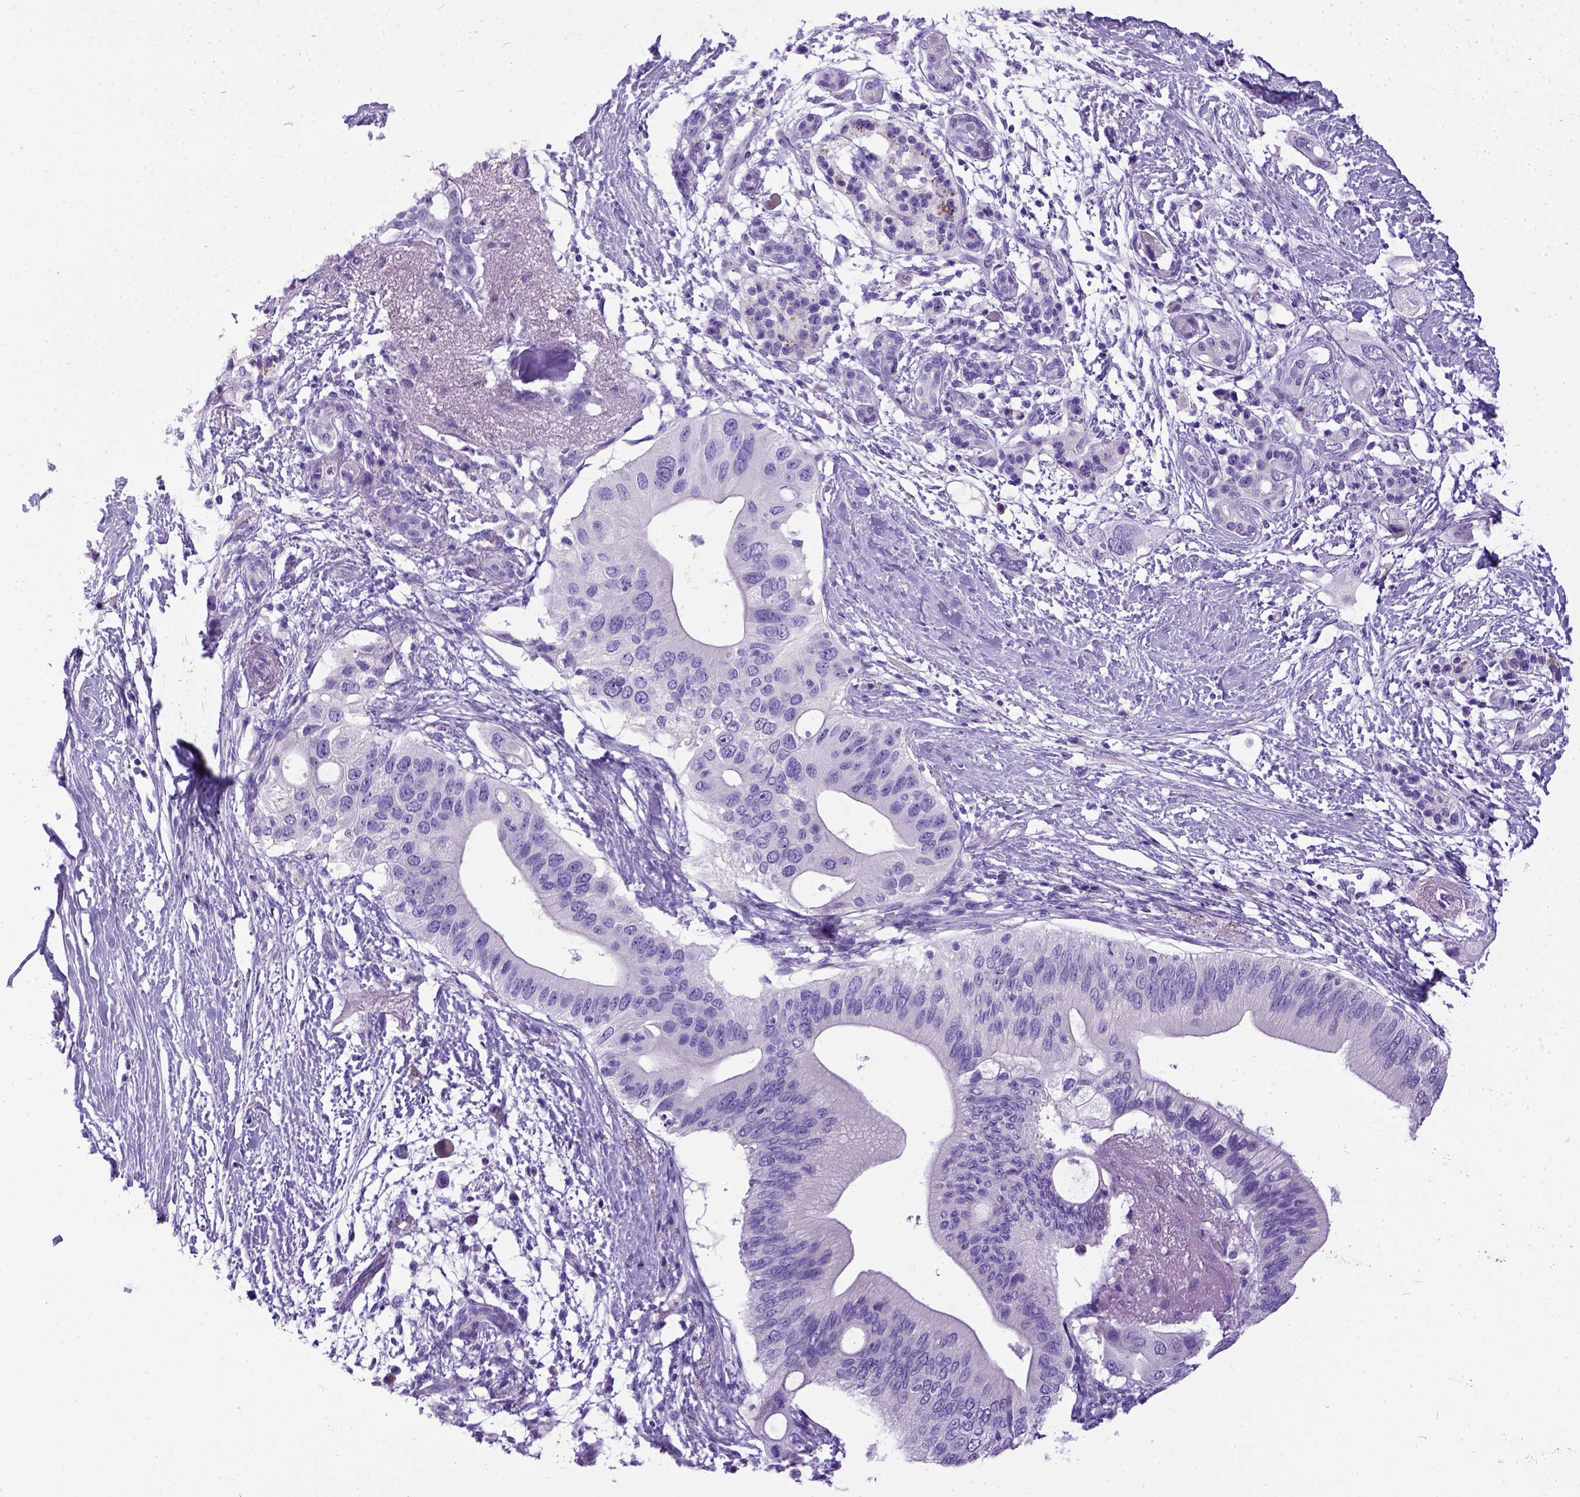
{"staining": {"intensity": "negative", "quantity": "none", "location": "none"}, "tissue": "pancreatic cancer", "cell_type": "Tumor cells", "image_type": "cancer", "snomed": [{"axis": "morphology", "description": "Adenocarcinoma, NOS"}, {"axis": "topography", "description": "Pancreas"}], "caption": "Tumor cells show no significant positivity in adenocarcinoma (pancreatic).", "gene": "IGF2", "patient": {"sex": "female", "age": 72}}